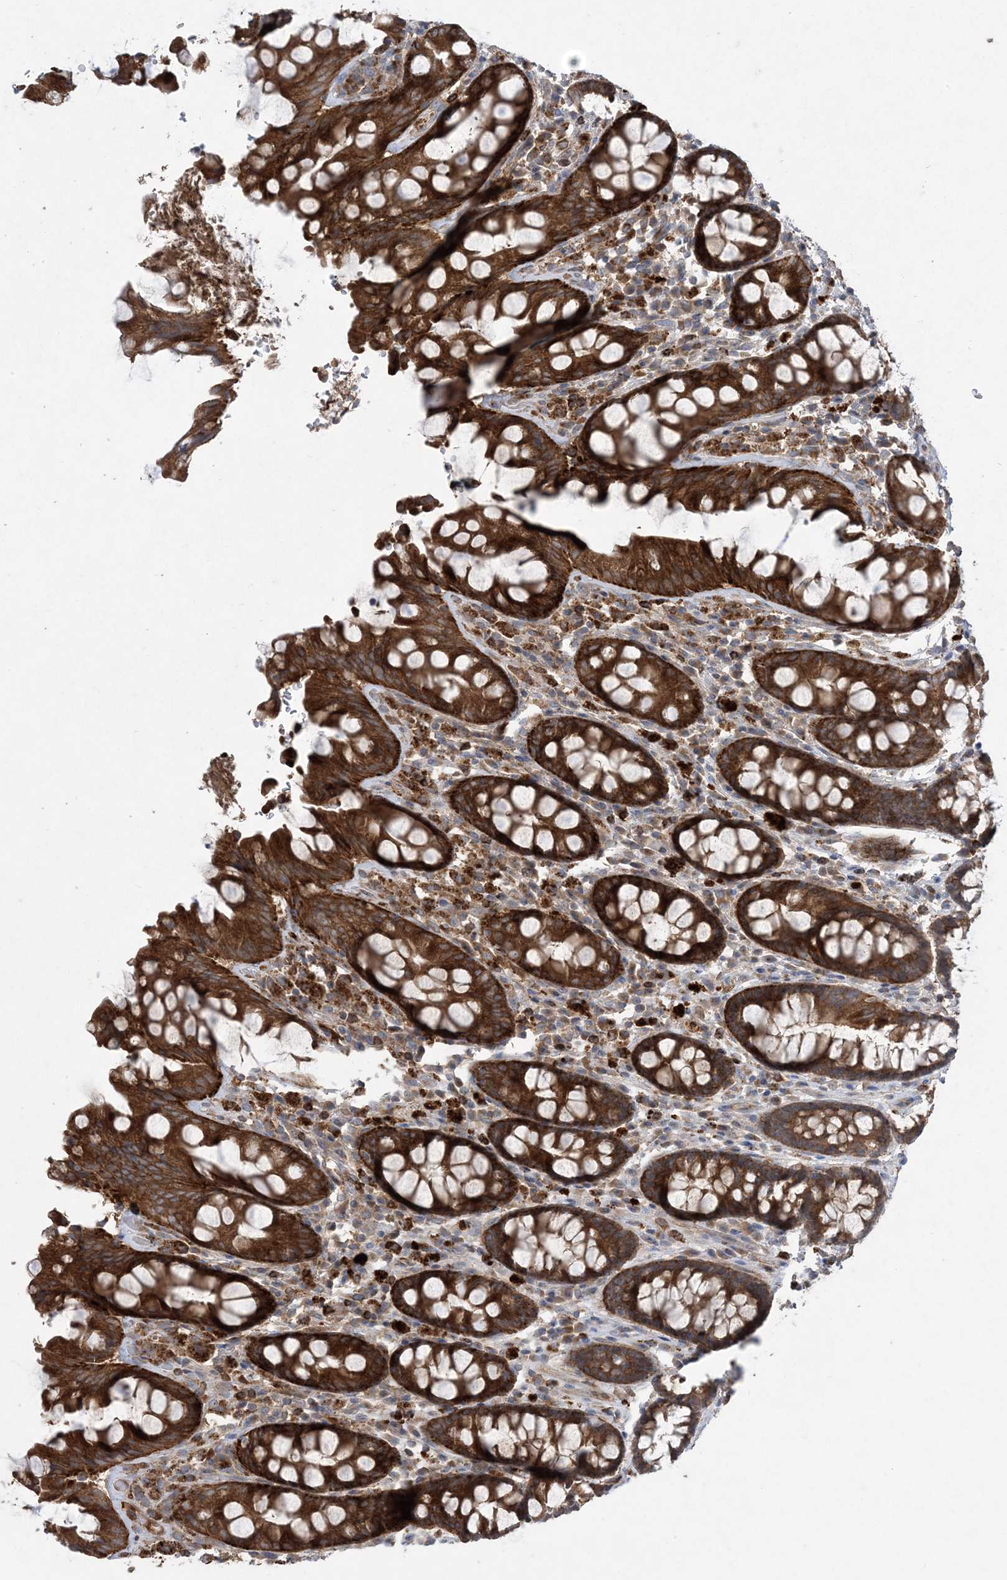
{"staining": {"intensity": "strong", "quantity": ">75%", "location": "cytoplasmic/membranous"}, "tissue": "rectum", "cell_type": "Glandular cells", "image_type": "normal", "snomed": [{"axis": "morphology", "description": "Normal tissue, NOS"}, {"axis": "topography", "description": "Rectum"}], "caption": "Immunohistochemical staining of unremarkable rectum displays strong cytoplasmic/membranous protein staining in about >75% of glandular cells. The protein of interest is stained brown, and the nuclei are stained in blue (DAB (3,3'-diaminobenzidine) IHC with brightfield microscopy, high magnification).", "gene": "MASP2", "patient": {"sex": "male", "age": 64}}